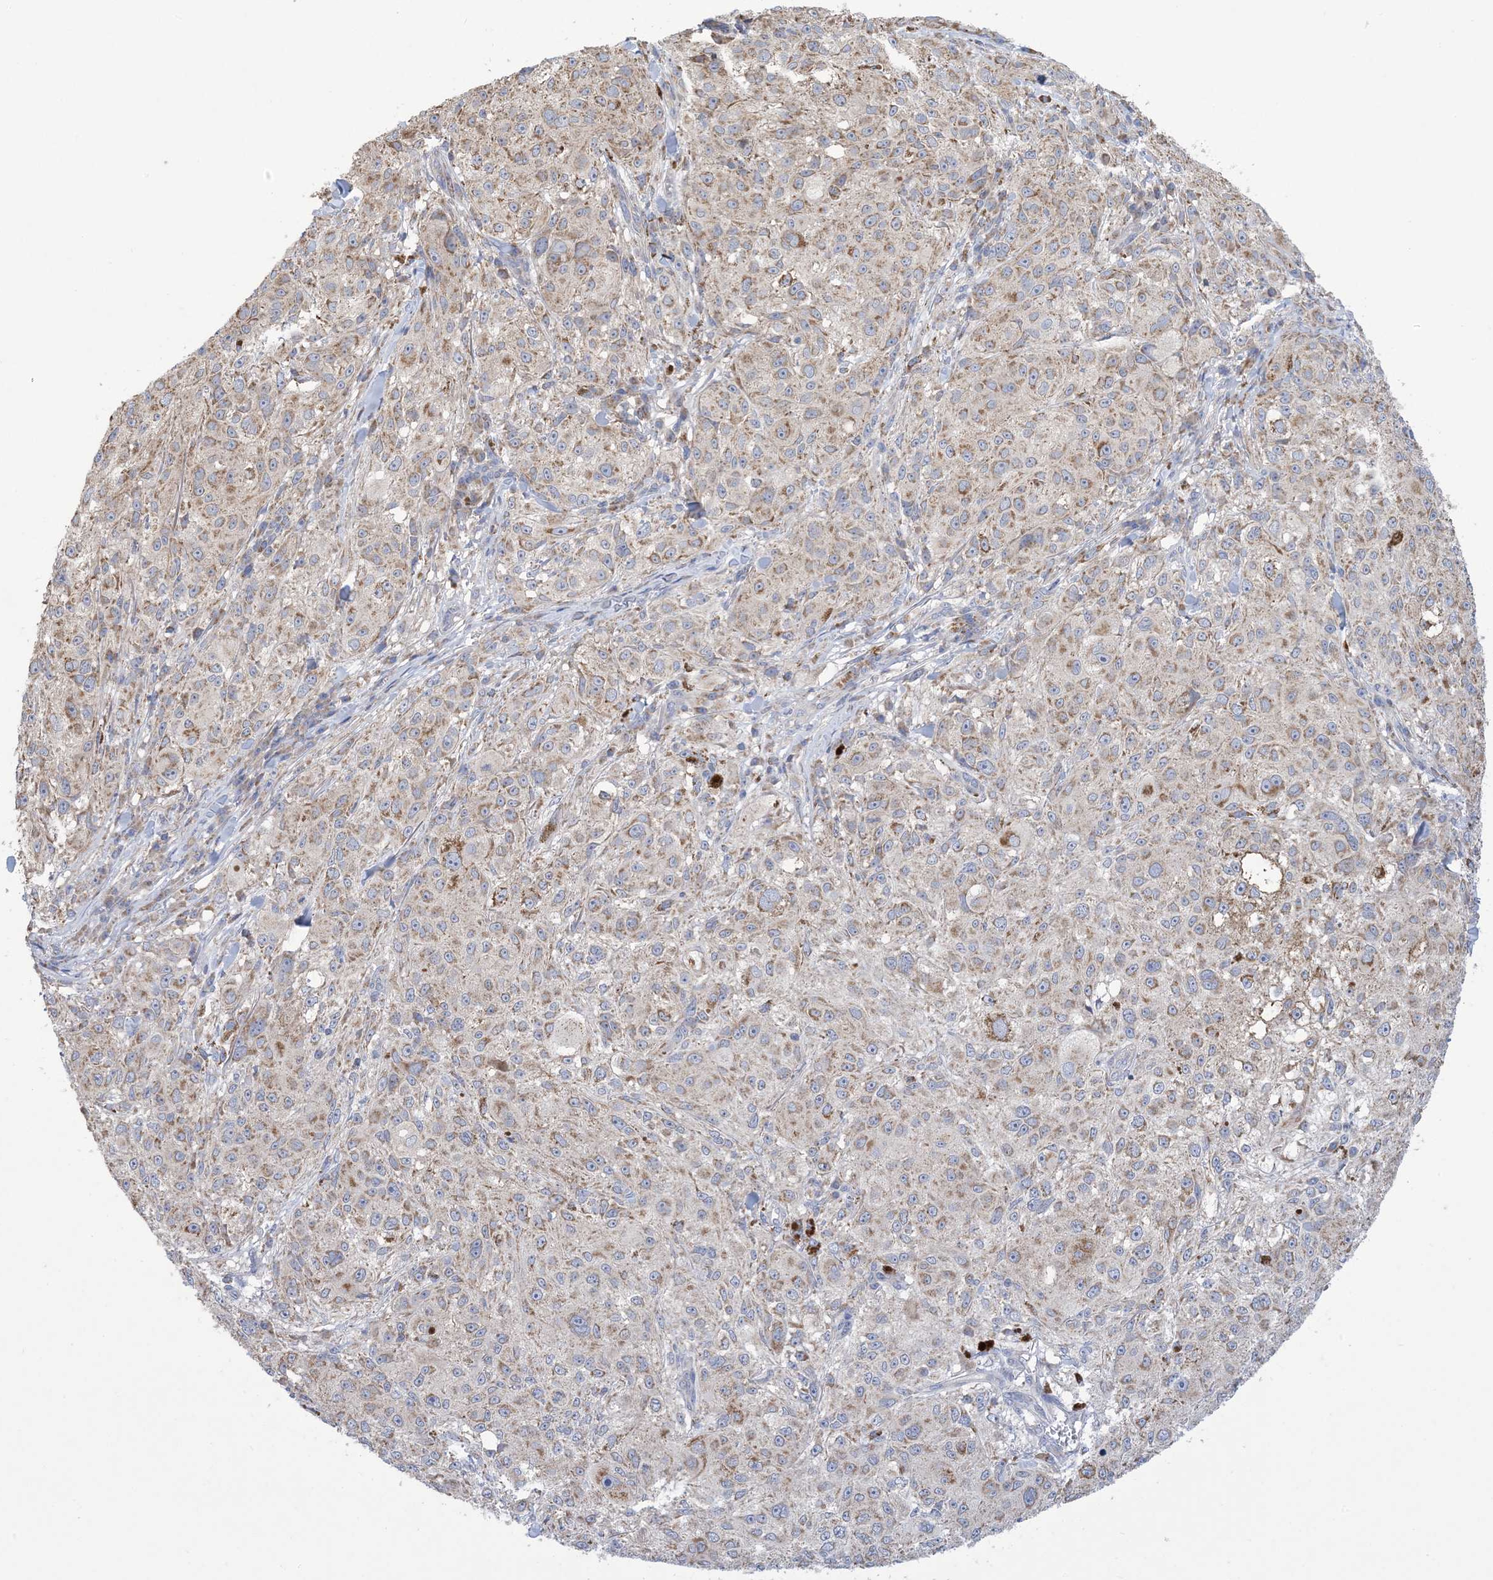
{"staining": {"intensity": "moderate", "quantity": ">75%", "location": "cytoplasmic/membranous"}, "tissue": "melanoma", "cell_type": "Tumor cells", "image_type": "cancer", "snomed": [{"axis": "morphology", "description": "Necrosis, NOS"}, {"axis": "morphology", "description": "Malignant melanoma, NOS"}, {"axis": "topography", "description": "Skin"}], "caption": "Melanoma stained for a protein displays moderate cytoplasmic/membranous positivity in tumor cells.", "gene": "CLEC16A", "patient": {"sex": "female", "age": 87}}